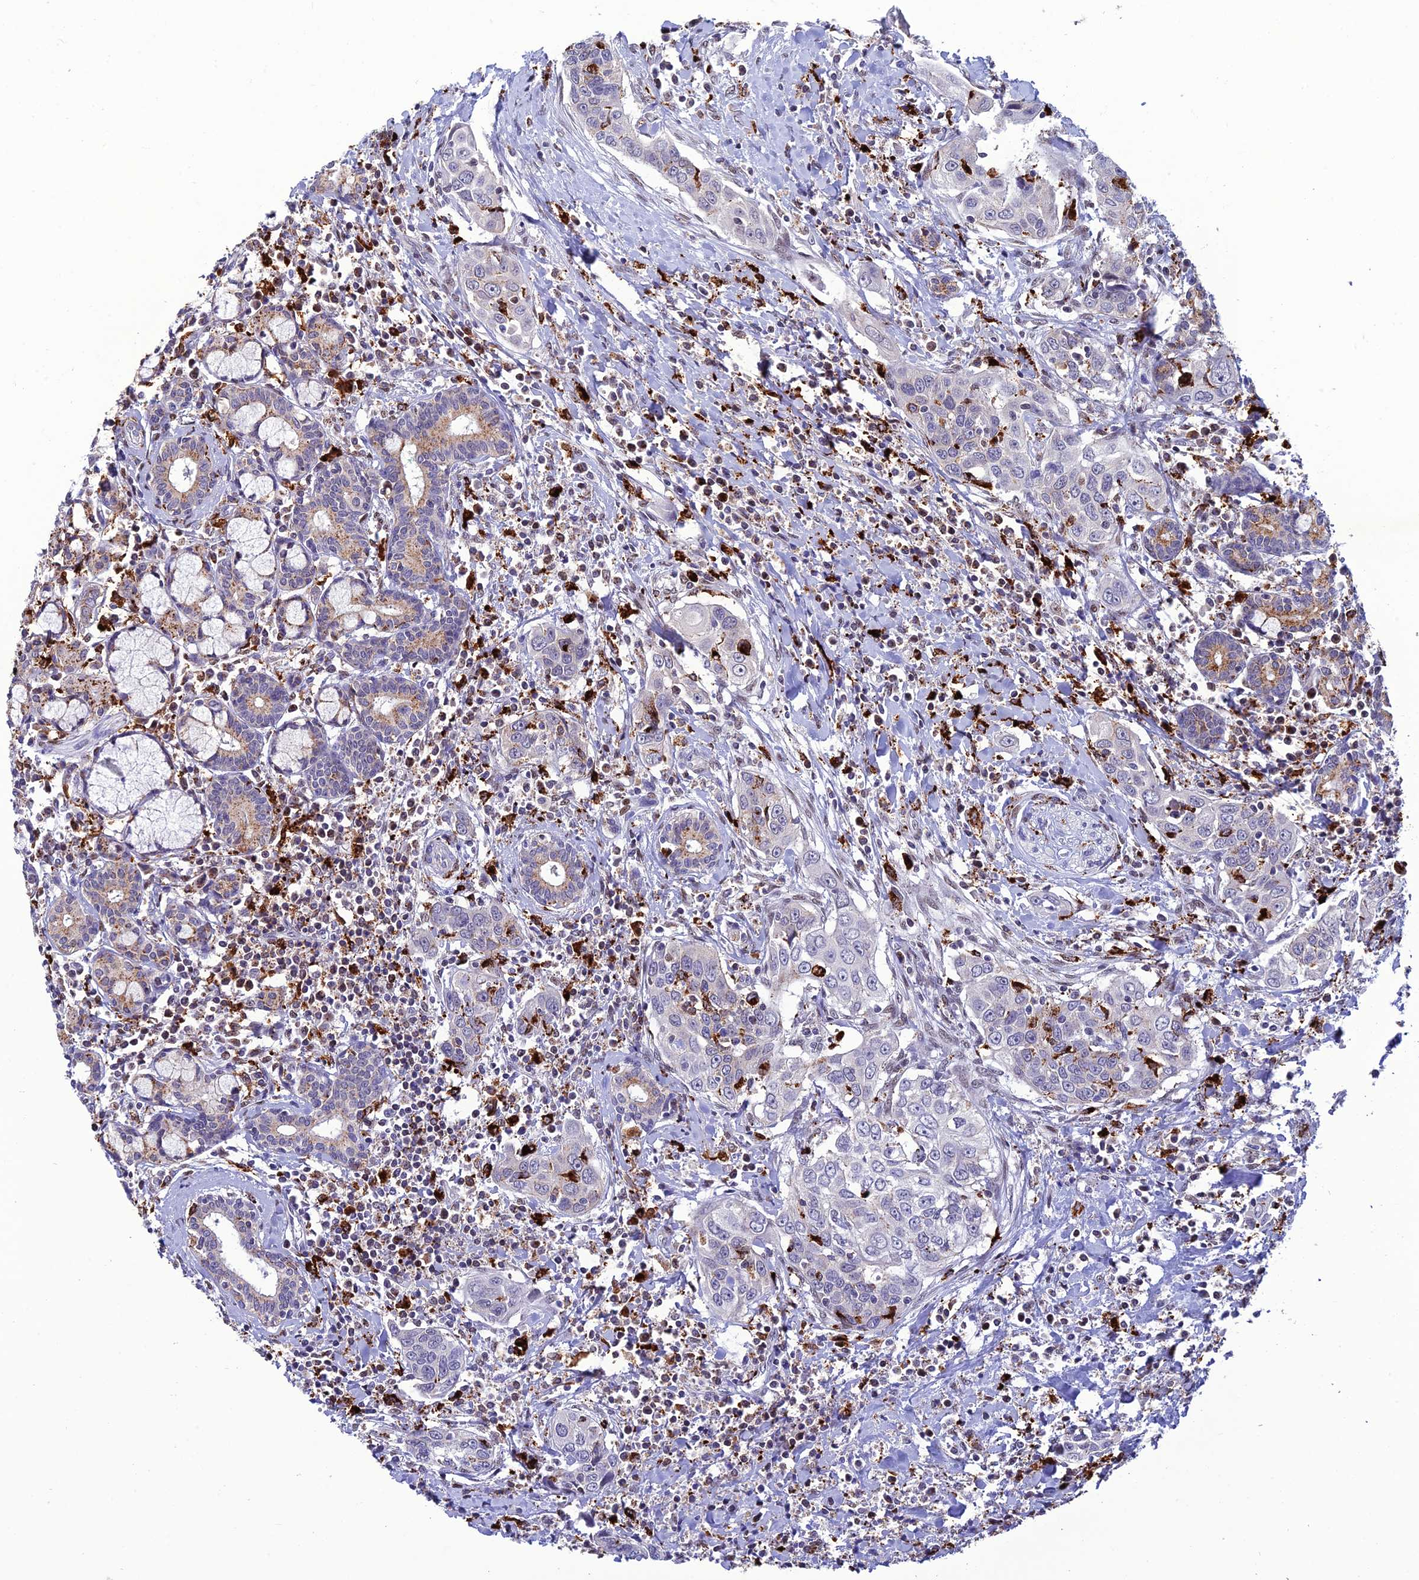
{"staining": {"intensity": "negative", "quantity": "none", "location": "none"}, "tissue": "head and neck cancer", "cell_type": "Tumor cells", "image_type": "cancer", "snomed": [{"axis": "morphology", "description": "Squamous cell carcinoma, NOS"}, {"axis": "topography", "description": "Oral tissue"}, {"axis": "topography", "description": "Head-Neck"}], "caption": "High magnification brightfield microscopy of squamous cell carcinoma (head and neck) stained with DAB (3,3'-diaminobenzidine) (brown) and counterstained with hematoxylin (blue): tumor cells show no significant staining.", "gene": "HIC1", "patient": {"sex": "female", "age": 50}}